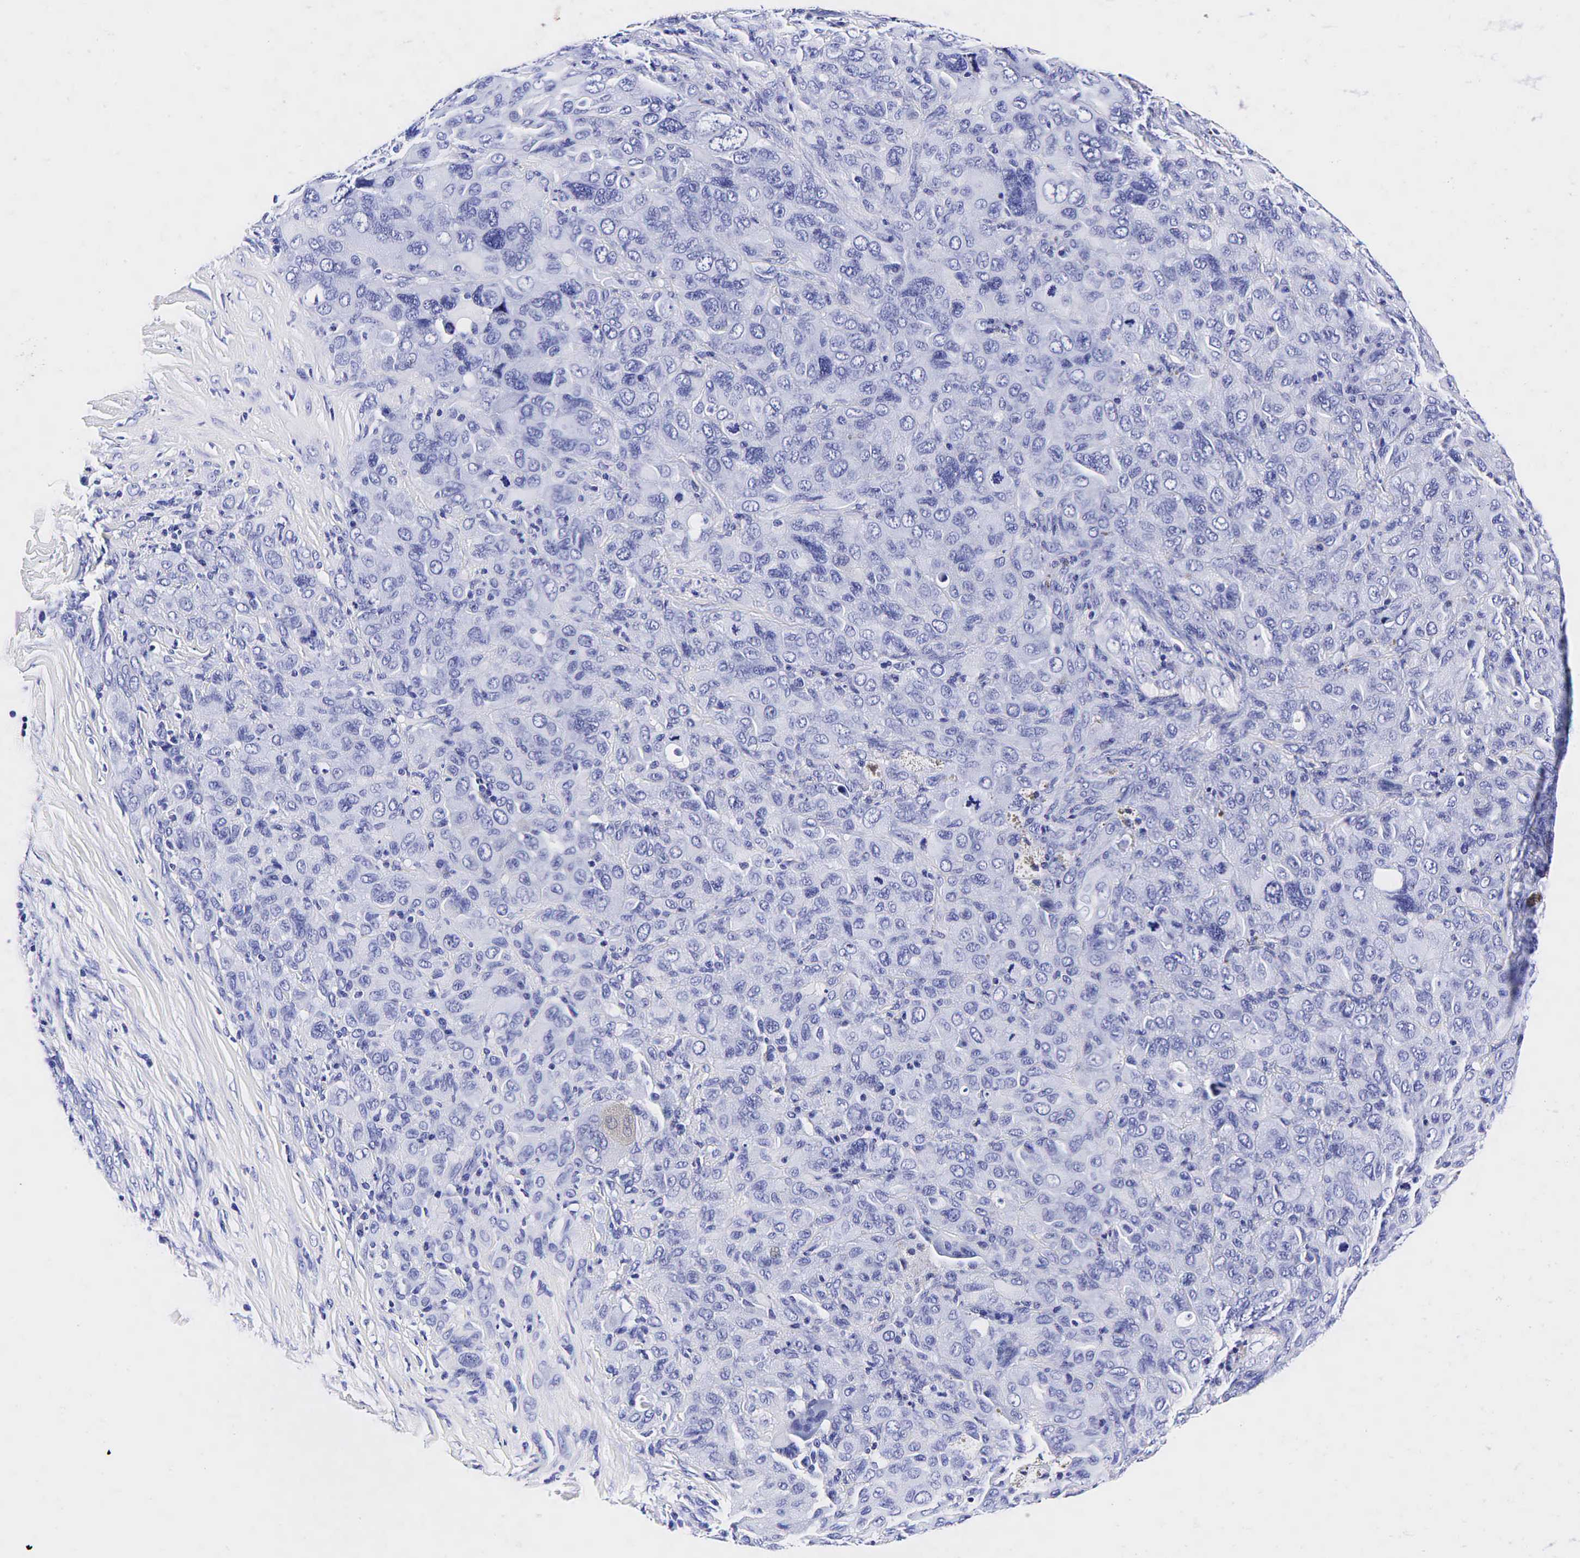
{"staining": {"intensity": "negative", "quantity": "none", "location": "none"}, "tissue": "melanoma", "cell_type": "Tumor cells", "image_type": "cancer", "snomed": [{"axis": "morphology", "description": "Malignant melanoma, Metastatic site"}, {"axis": "topography", "description": "Skin"}], "caption": "A micrograph of malignant melanoma (metastatic site) stained for a protein demonstrates no brown staining in tumor cells. The staining was performed using DAB (3,3'-diaminobenzidine) to visualize the protein expression in brown, while the nuclei were stained in blue with hematoxylin (Magnification: 20x).", "gene": "GAST", "patient": {"sex": "male", "age": 32}}